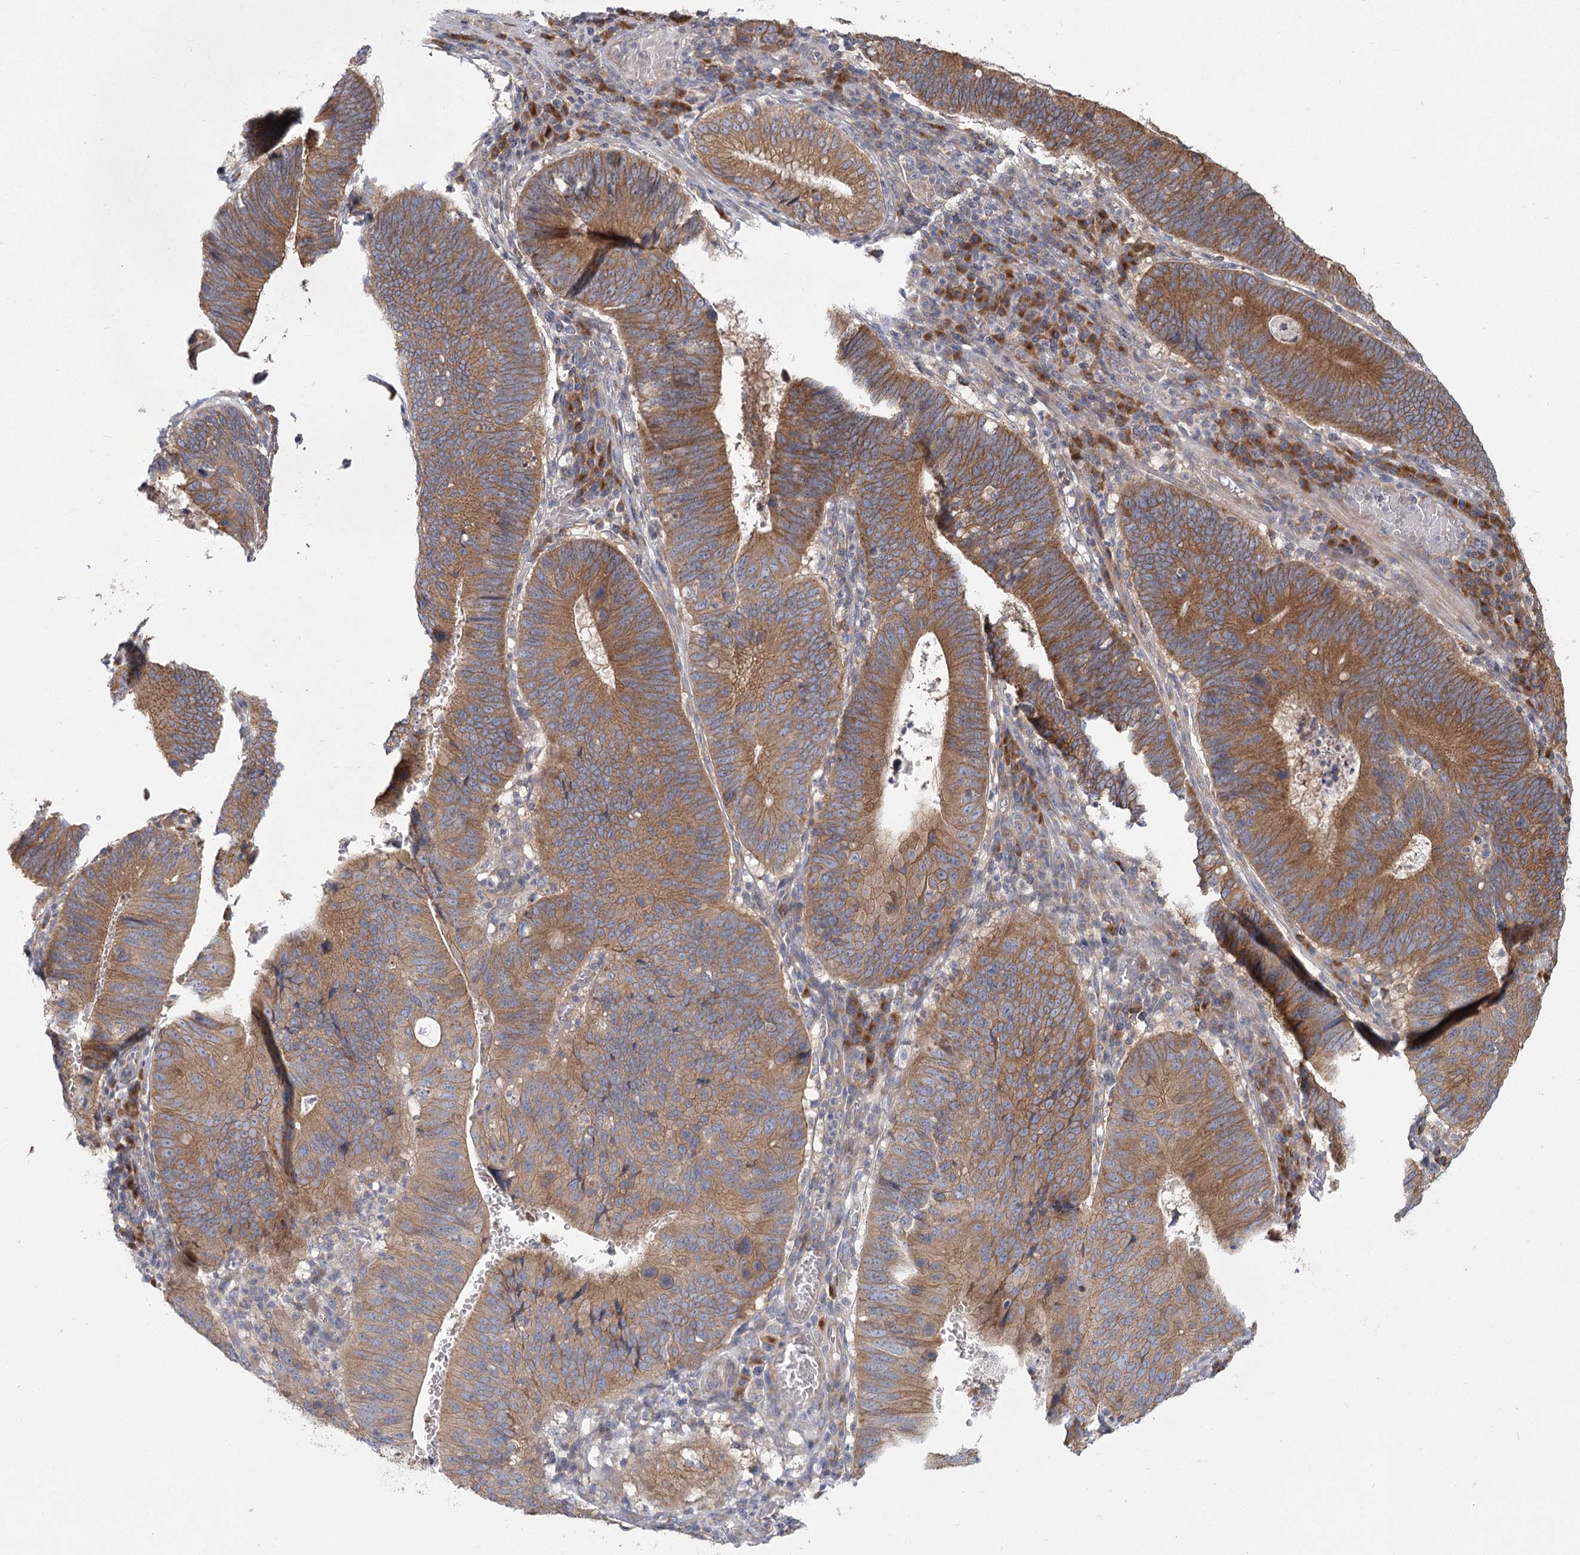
{"staining": {"intensity": "moderate", "quantity": ">75%", "location": "cytoplasmic/membranous"}, "tissue": "stomach cancer", "cell_type": "Tumor cells", "image_type": "cancer", "snomed": [{"axis": "morphology", "description": "Adenocarcinoma, NOS"}, {"axis": "topography", "description": "Stomach"}], "caption": "Human stomach adenocarcinoma stained with a protein marker reveals moderate staining in tumor cells.", "gene": "CNTLN", "patient": {"sex": "male", "age": 59}}